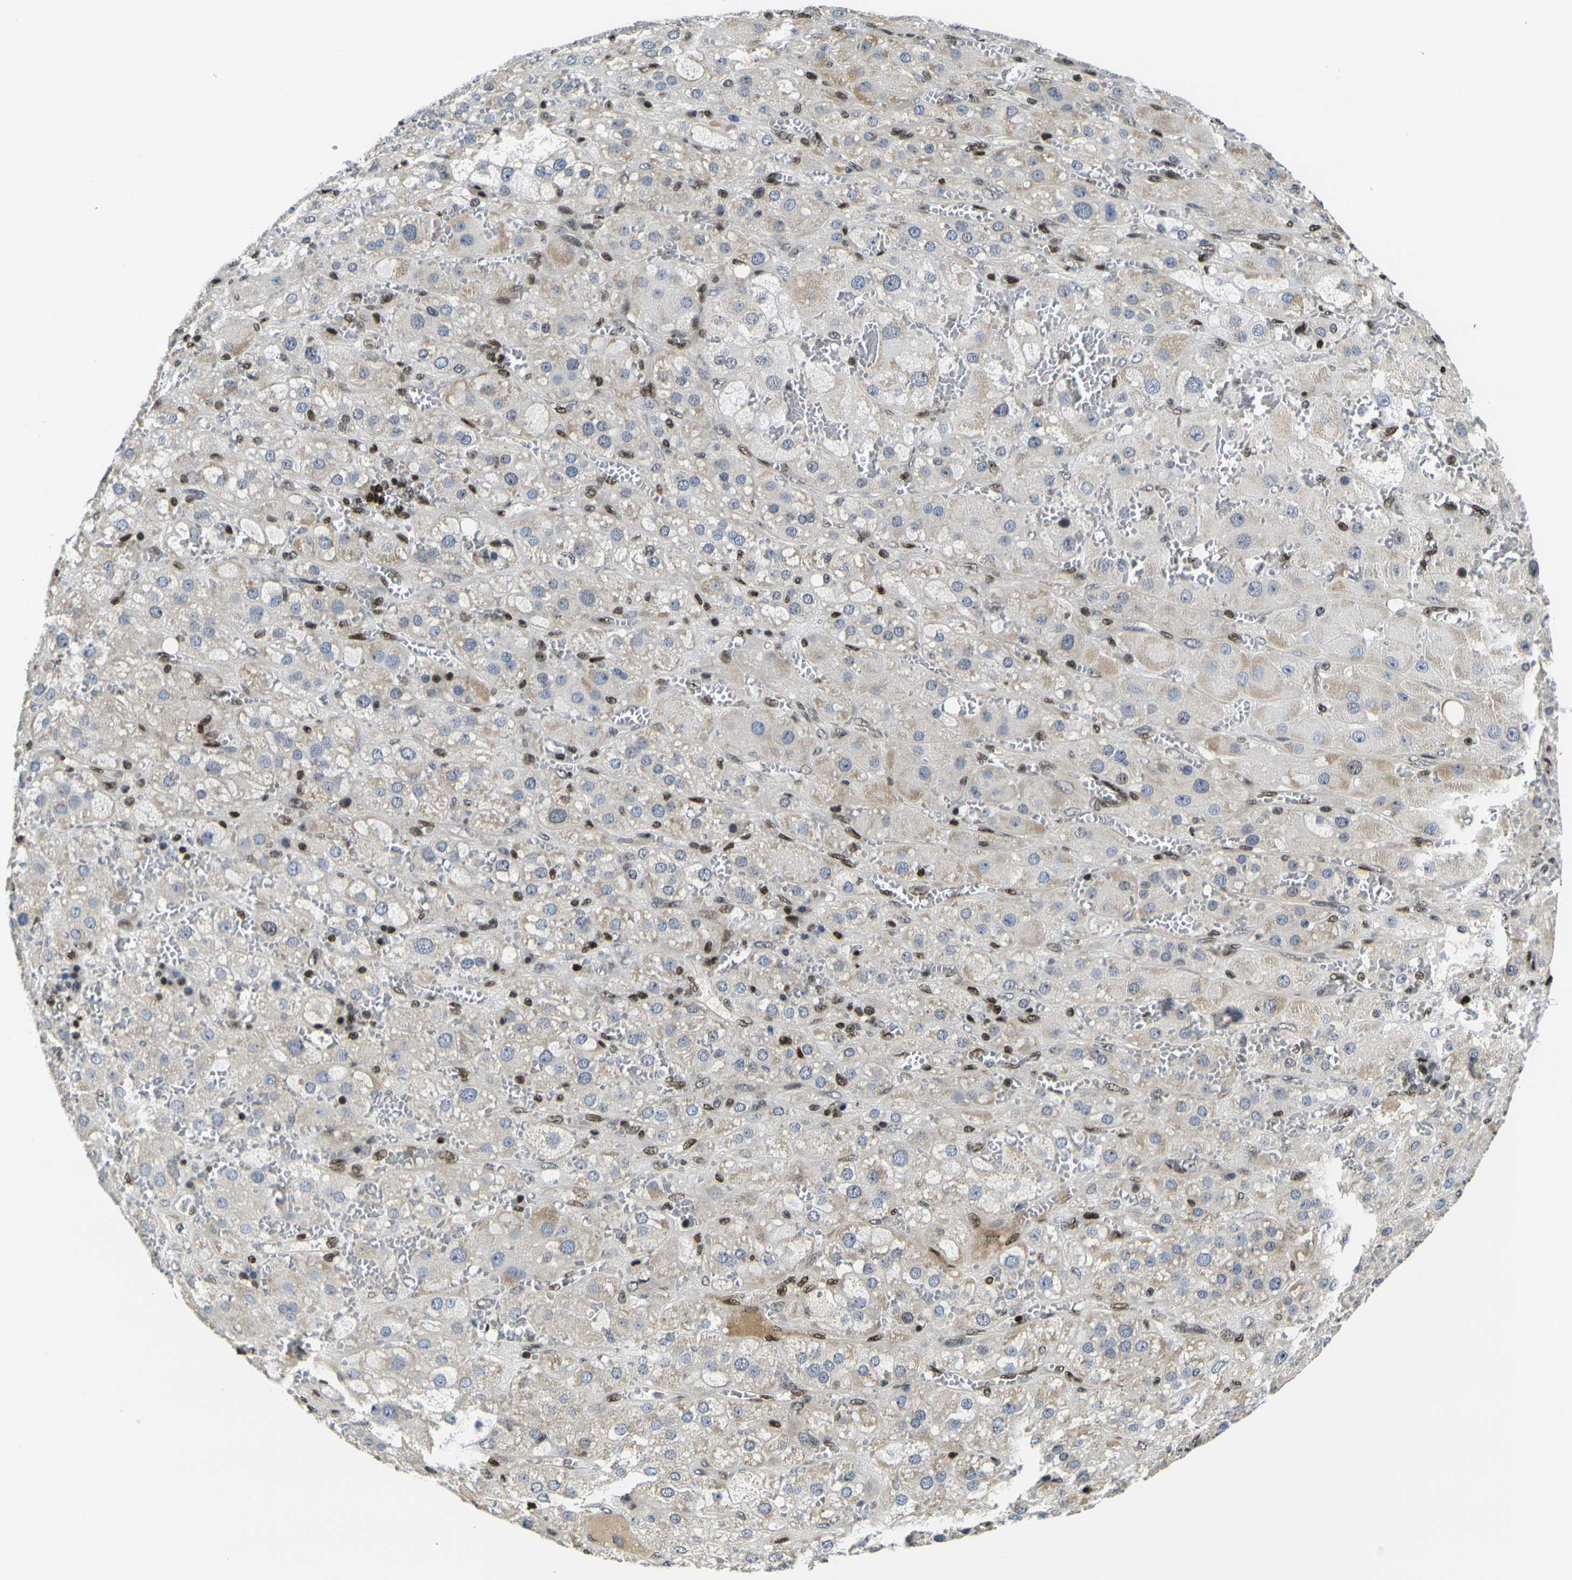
{"staining": {"intensity": "moderate", "quantity": "<25%", "location": "cytoplasmic/membranous,nuclear"}, "tissue": "adrenal gland", "cell_type": "Glandular cells", "image_type": "normal", "snomed": [{"axis": "morphology", "description": "Normal tissue, NOS"}, {"axis": "topography", "description": "Adrenal gland"}], "caption": "Brown immunohistochemical staining in unremarkable adrenal gland shows moderate cytoplasmic/membranous,nuclear expression in approximately <25% of glandular cells.", "gene": "H1", "patient": {"sex": "female", "age": 47}}